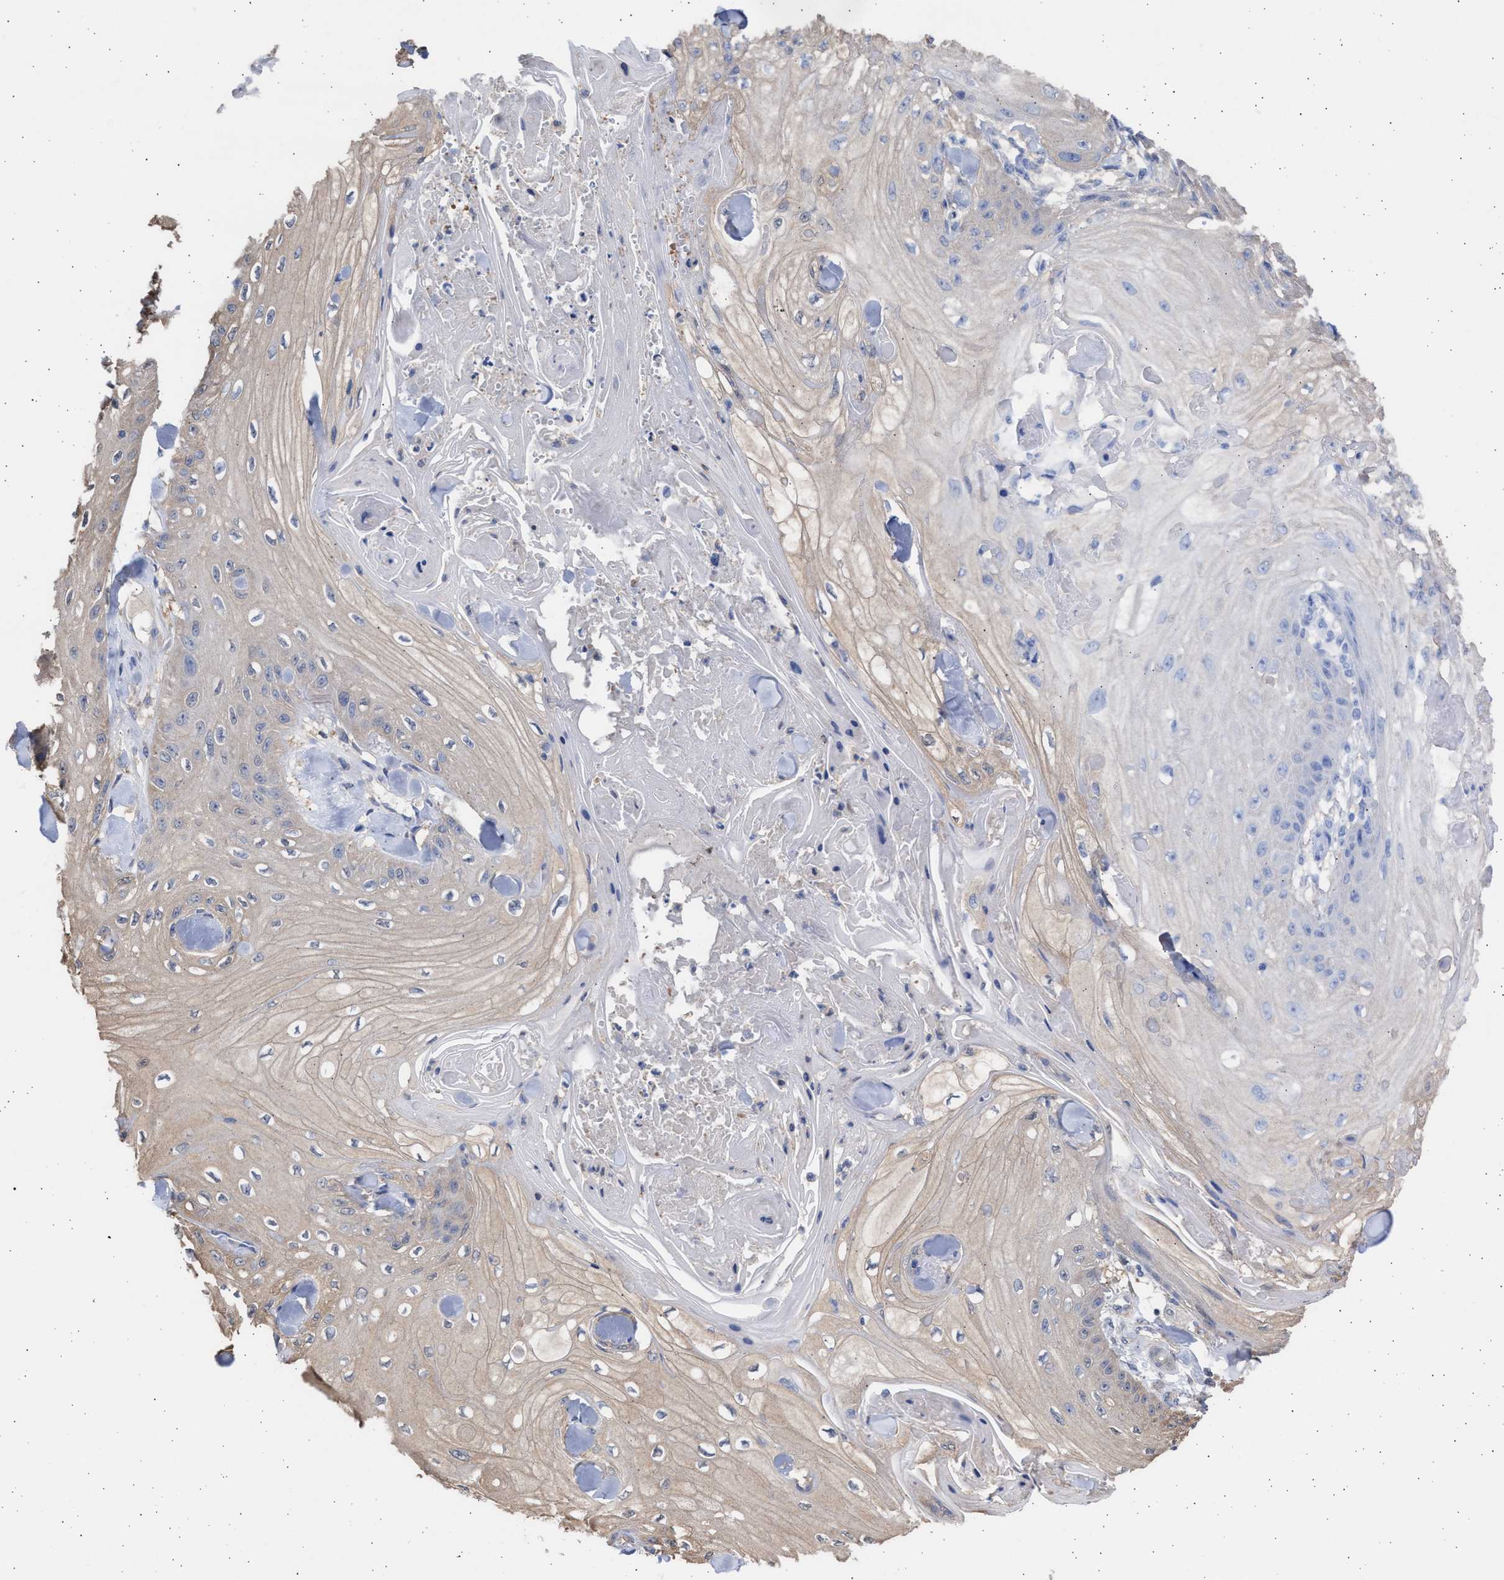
{"staining": {"intensity": "weak", "quantity": "<25%", "location": "cytoplasmic/membranous"}, "tissue": "skin cancer", "cell_type": "Tumor cells", "image_type": "cancer", "snomed": [{"axis": "morphology", "description": "Squamous cell carcinoma, NOS"}, {"axis": "topography", "description": "Skin"}], "caption": "IHC image of neoplastic tissue: skin squamous cell carcinoma stained with DAB shows no significant protein positivity in tumor cells. The staining was performed using DAB to visualize the protein expression in brown, while the nuclei were stained in blue with hematoxylin (Magnification: 20x).", "gene": "ALDOC", "patient": {"sex": "male", "age": 74}}